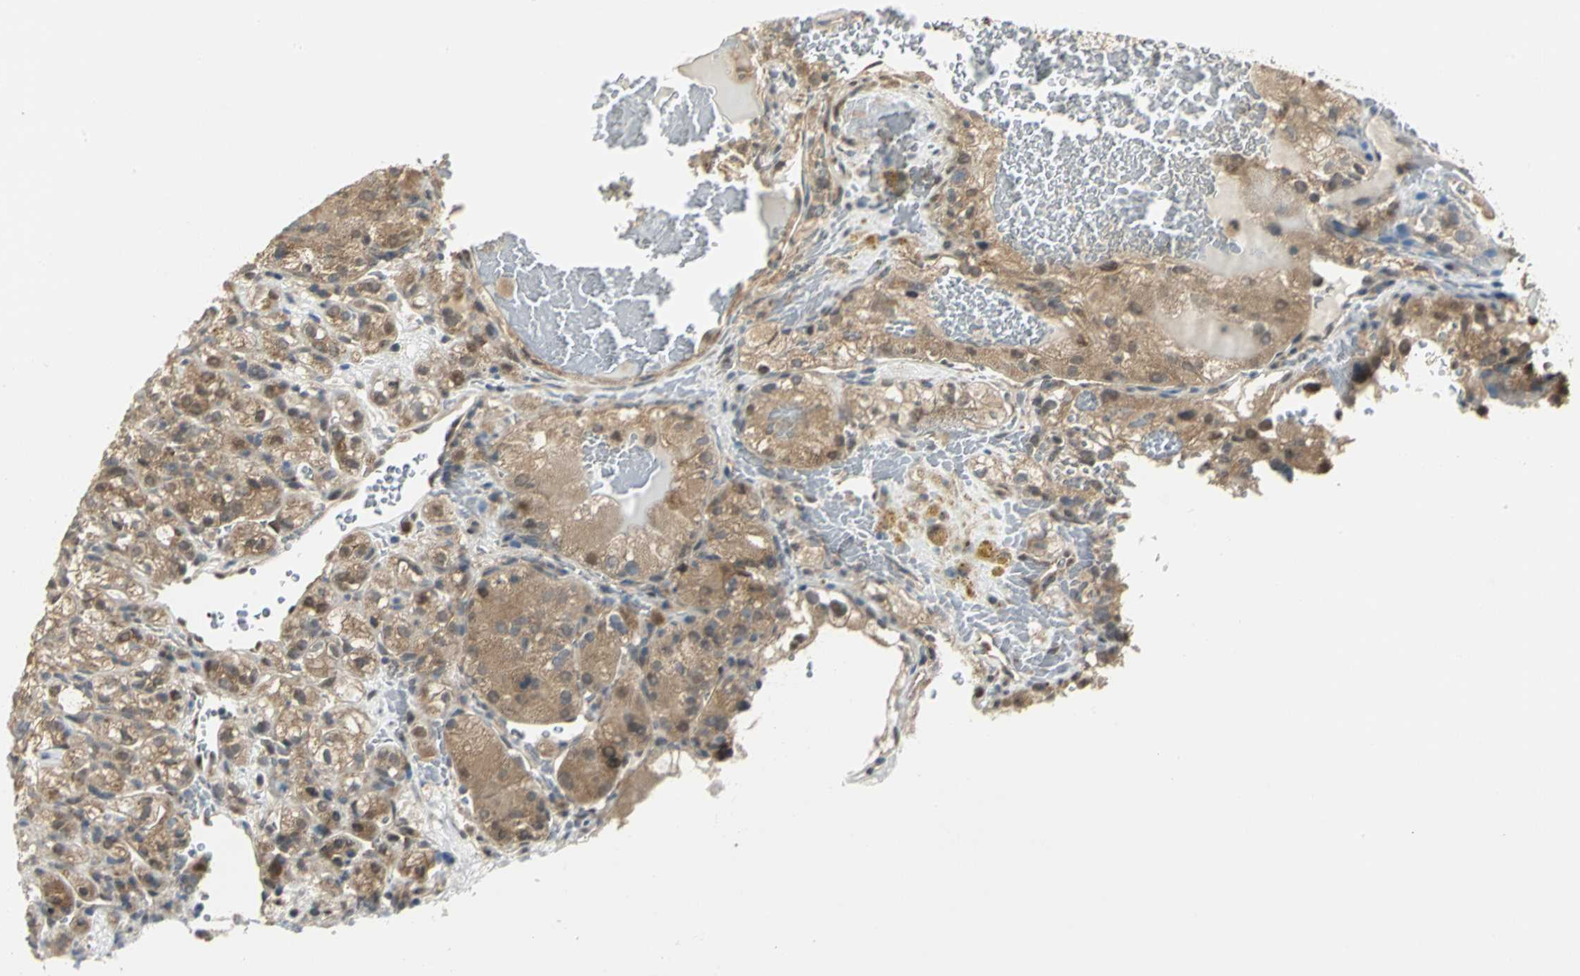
{"staining": {"intensity": "moderate", "quantity": ">75%", "location": "cytoplasmic/membranous"}, "tissue": "renal cancer", "cell_type": "Tumor cells", "image_type": "cancer", "snomed": [{"axis": "morphology", "description": "Normal tissue, NOS"}, {"axis": "morphology", "description": "Adenocarcinoma, NOS"}, {"axis": "topography", "description": "Kidney"}], "caption": "Immunohistochemistry image of neoplastic tissue: renal cancer stained using immunohistochemistry (IHC) demonstrates medium levels of moderate protein expression localized specifically in the cytoplasmic/membranous of tumor cells, appearing as a cytoplasmic/membranous brown color.", "gene": "PSMC4", "patient": {"sex": "male", "age": 61}}